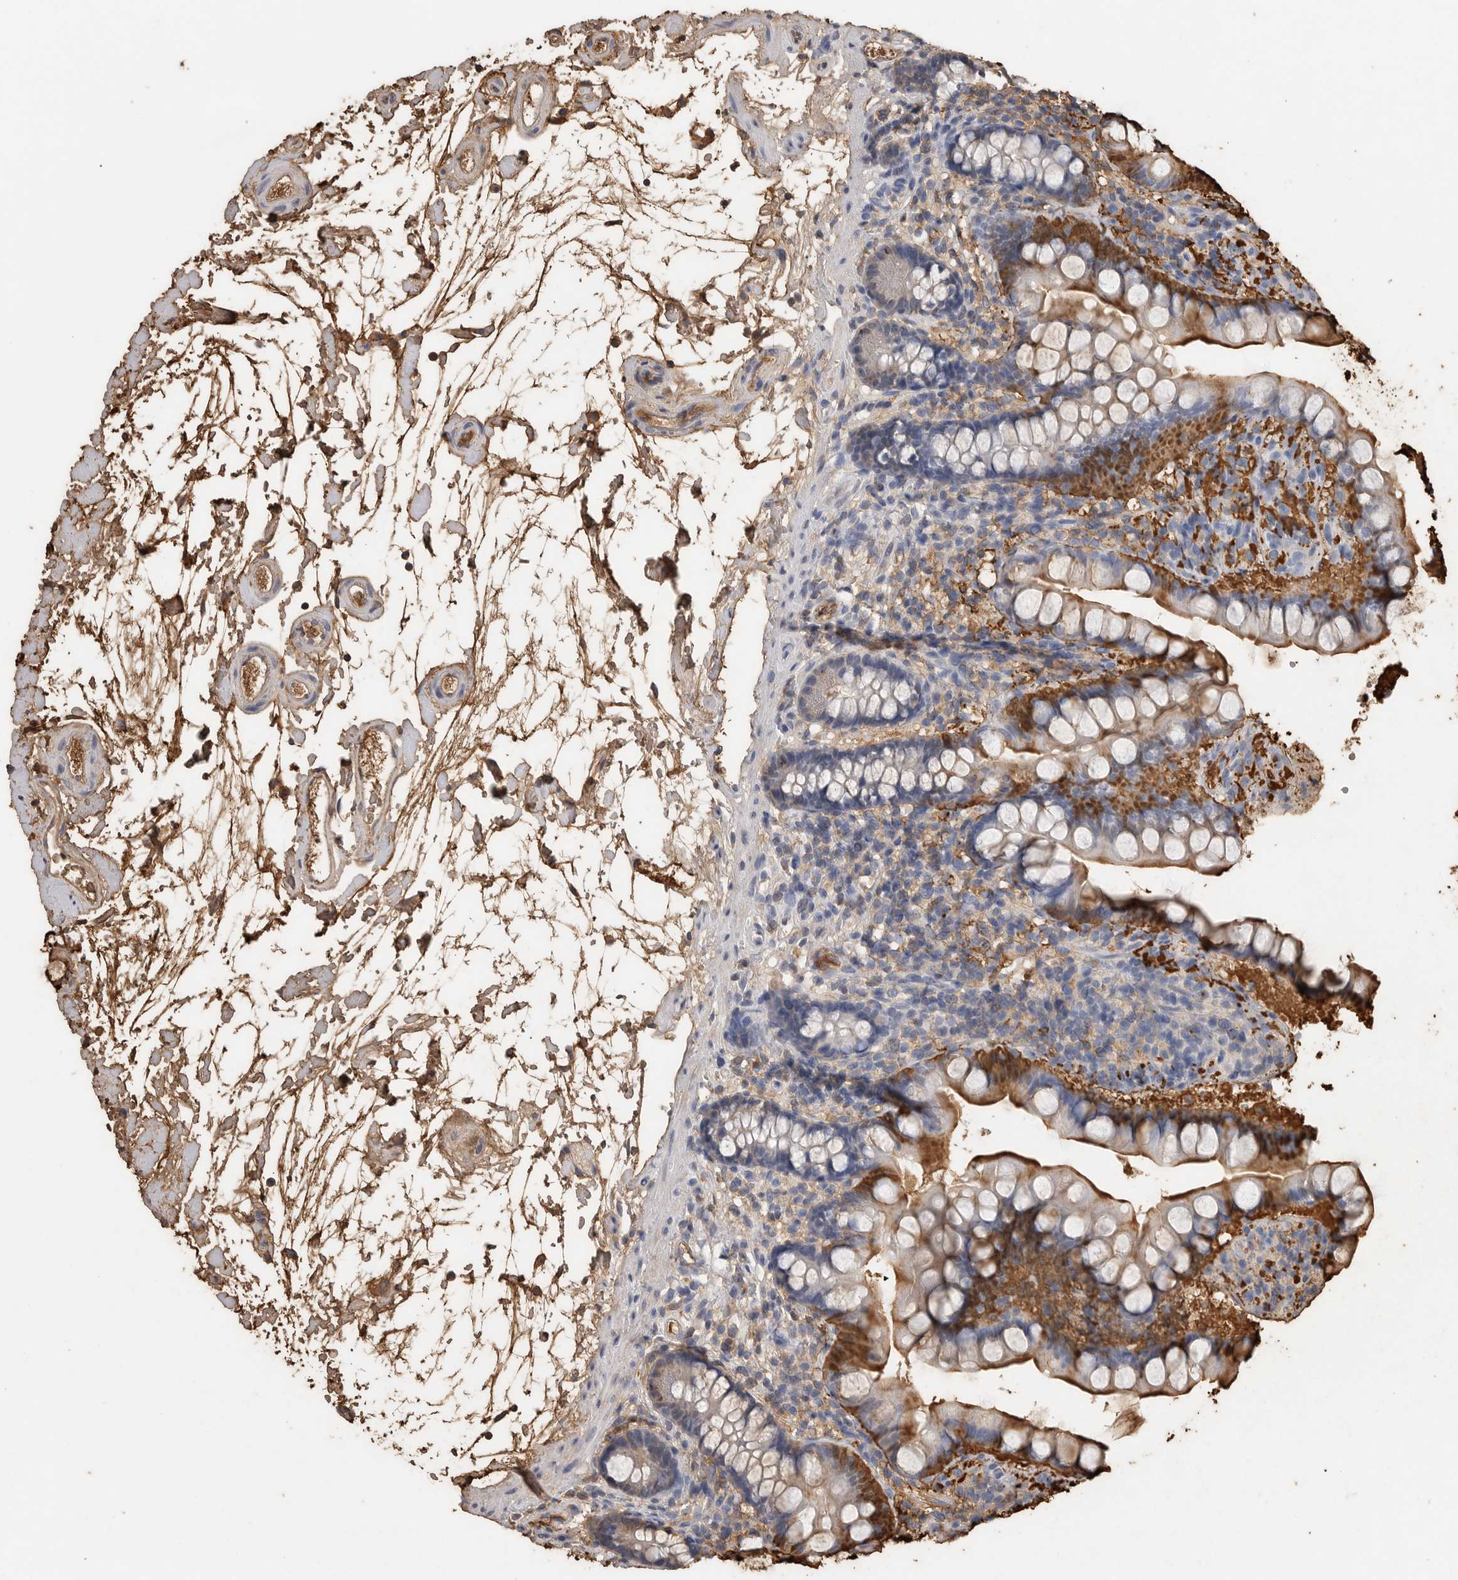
{"staining": {"intensity": "strong", "quantity": "25%-75%", "location": "cytoplasmic/membranous,nuclear"}, "tissue": "small intestine", "cell_type": "Glandular cells", "image_type": "normal", "snomed": [{"axis": "morphology", "description": "Normal tissue, NOS"}, {"axis": "topography", "description": "Small intestine"}], "caption": "Immunohistochemical staining of benign human small intestine exhibits 25%-75% levels of strong cytoplasmic/membranous,nuclear protein expression in about 25%-75% of glandular cells. (DAB IHC with brightfield microscopy, high magnification).", "gene": "FABP6", "patient": {"sex": "female", "age": 84}}